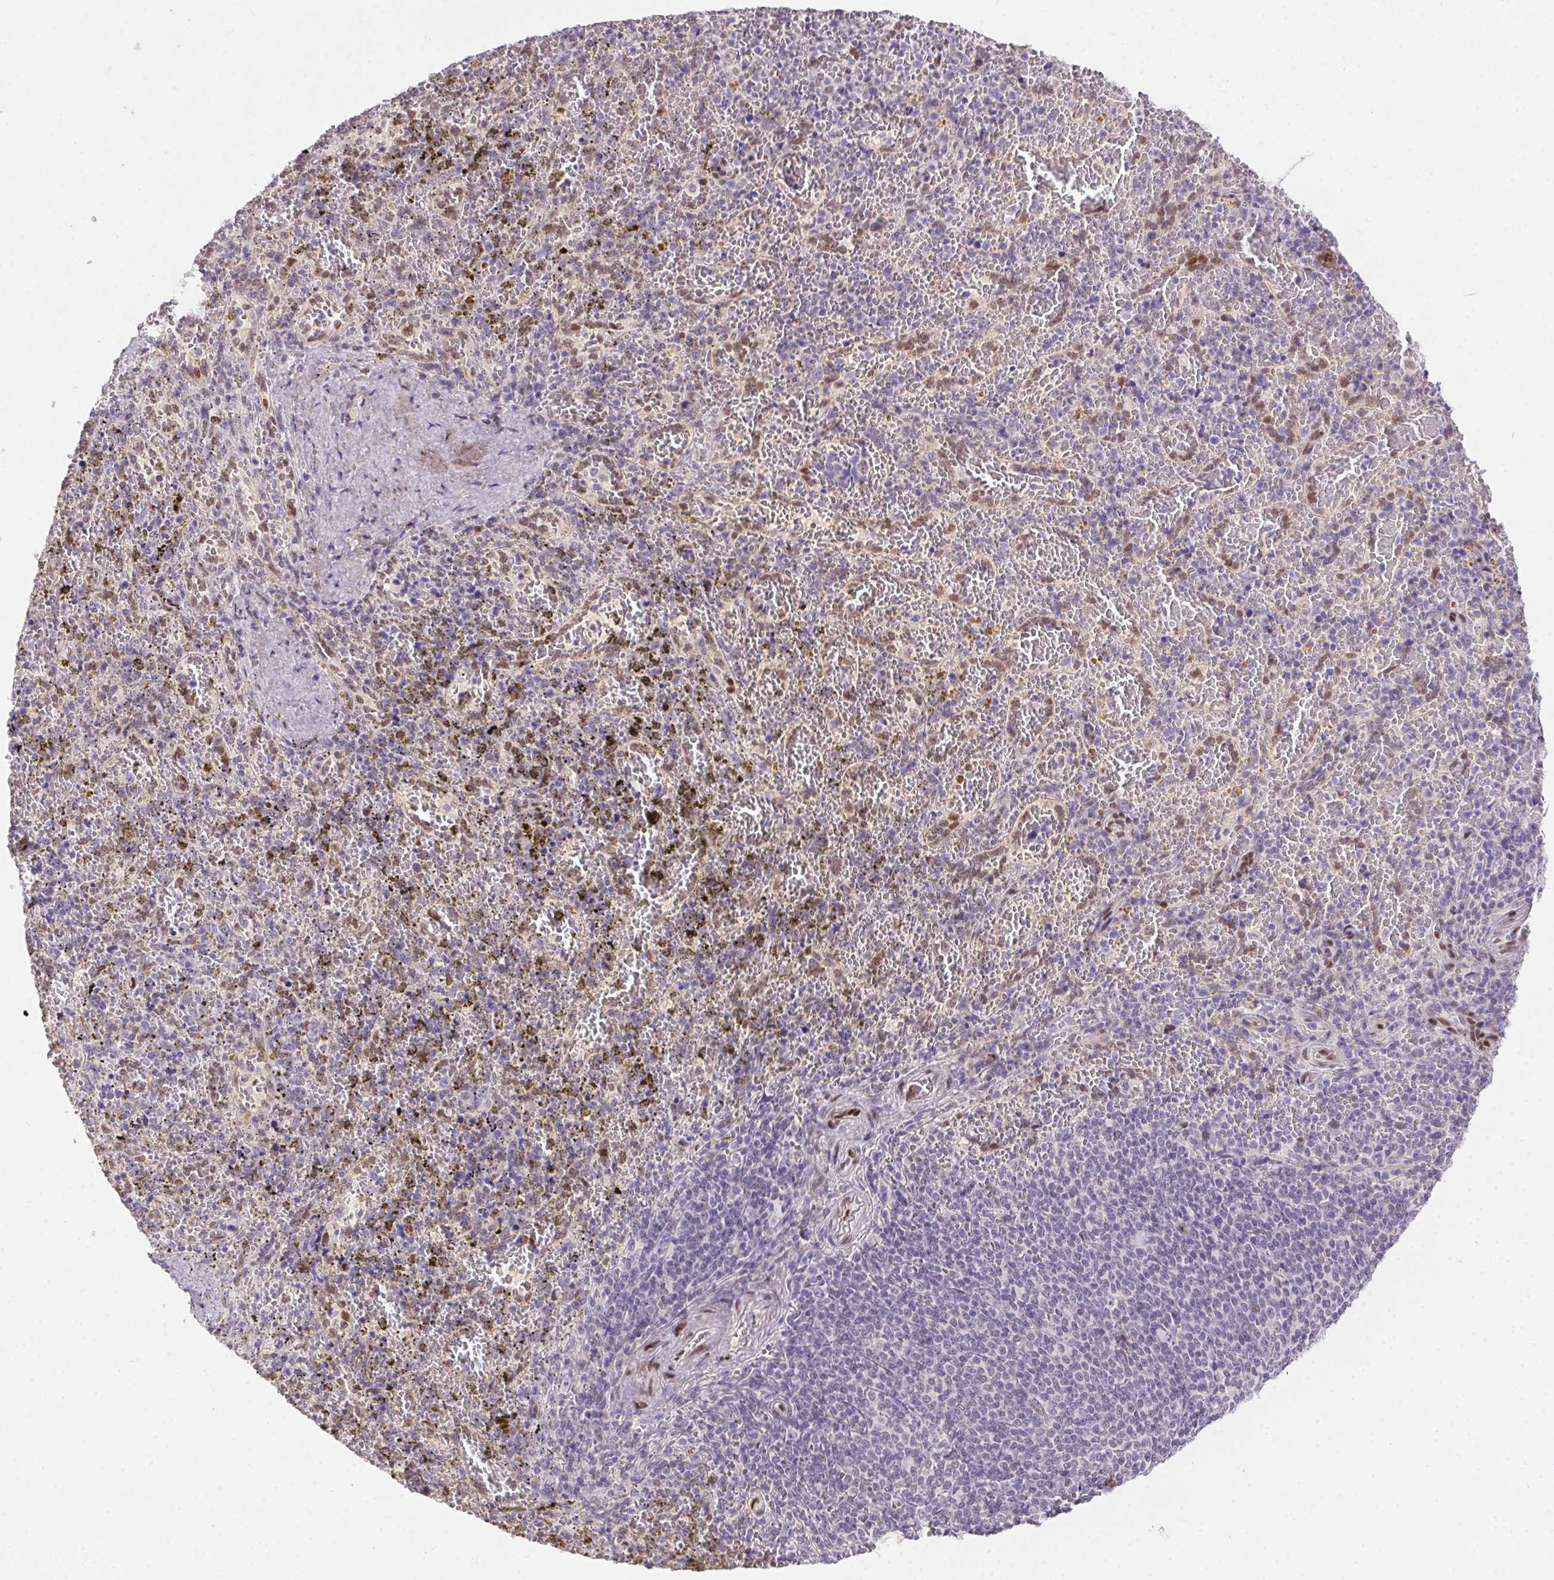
{"staining": {"intensity": "moderate", "quantity": "<25%", "location": "nuclear"}, "tissue": "spleen", "cell_type": "Cells in red pulp", "image_type": "normal", "snomed": [{"axis": "morphology", "description": "Normal tissue, NOS"}, {"axis": "topography", "description": "Spleen"}], "caption": "IHC of benign human spleen shows low levels of moderate nuclear positivity in about <25% of cells in red pulp.", "gene": "SP9", "patient": {"sex": "female", "age": 50}}